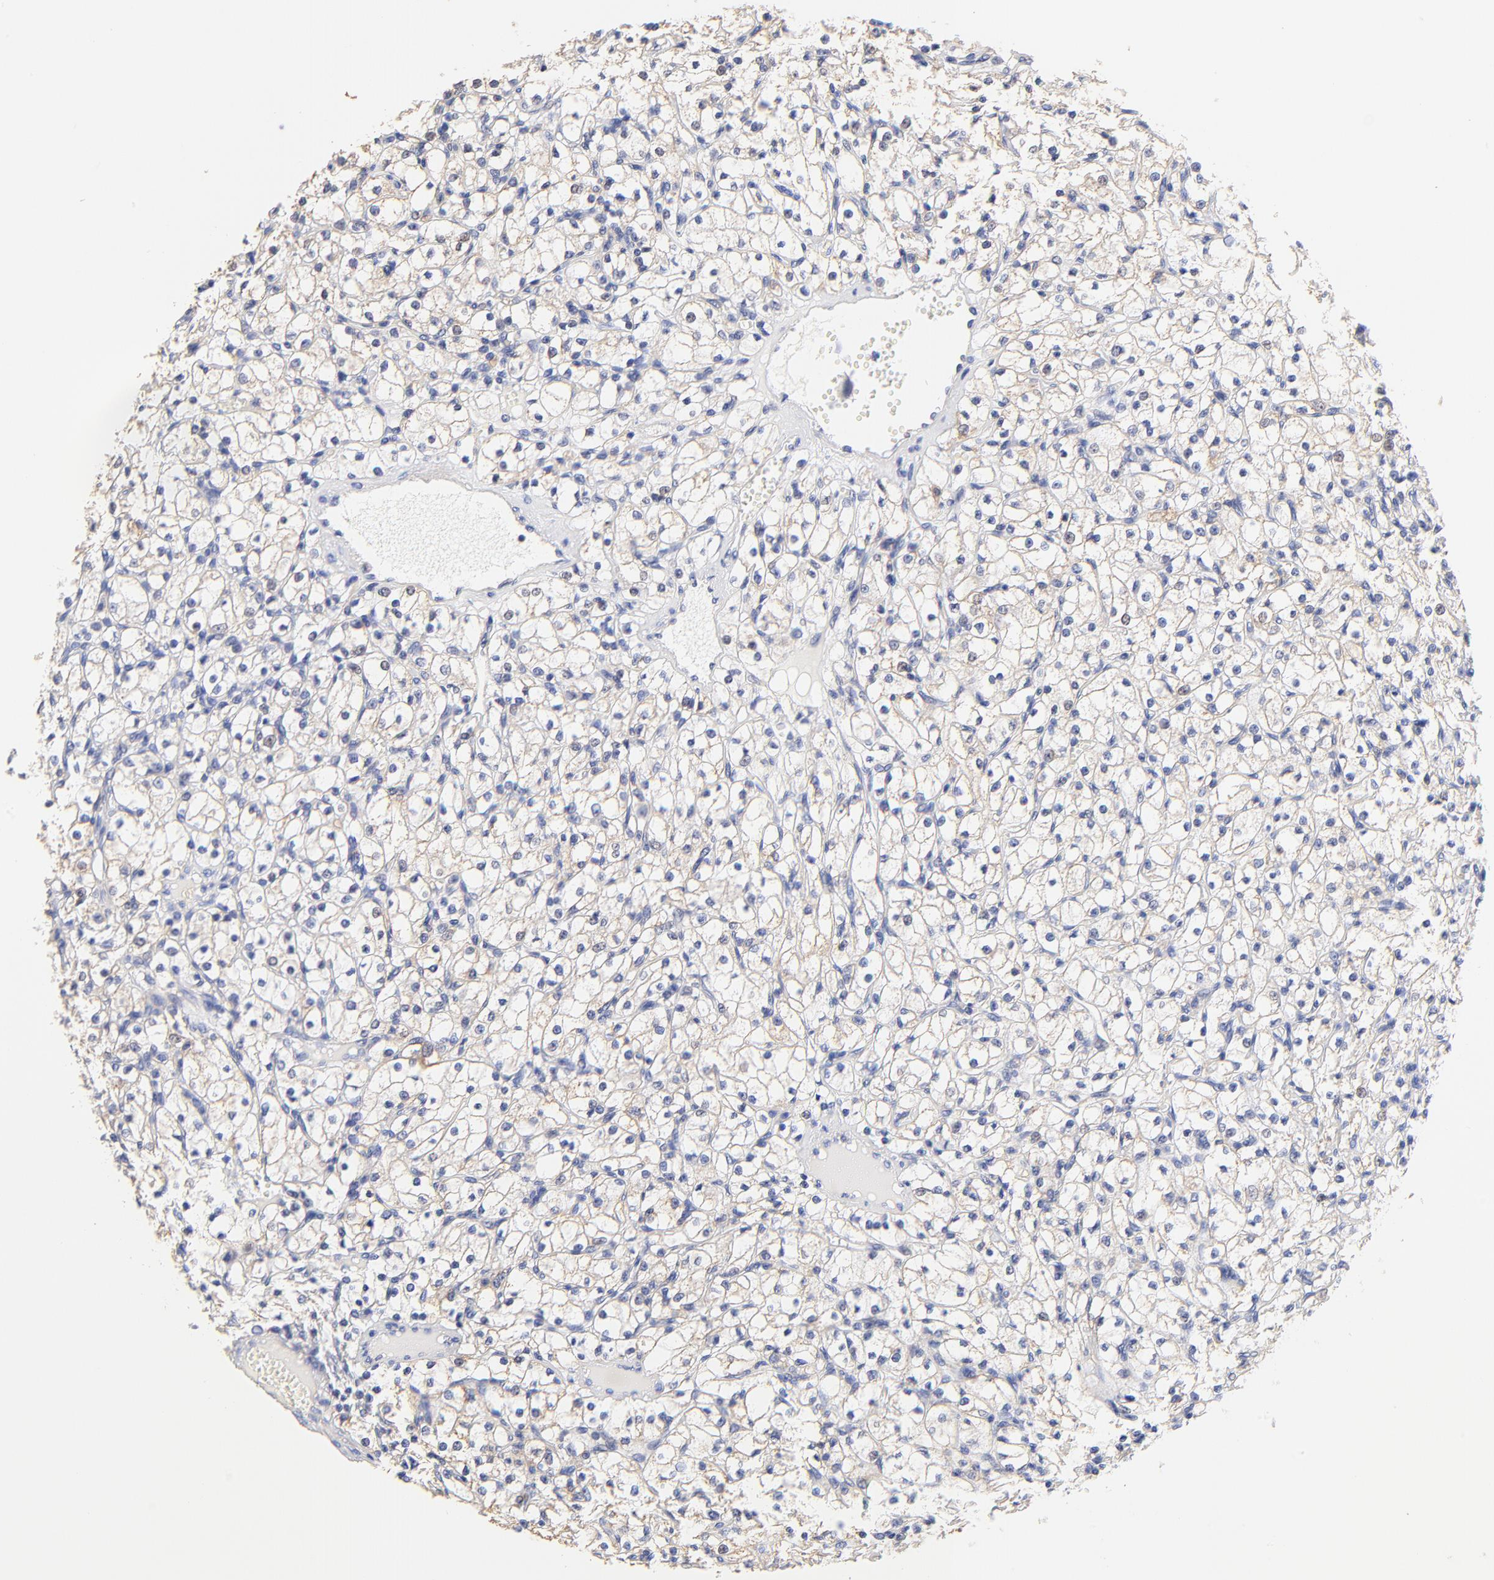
{"staining": {"intensity": "negative", "quantity": "none", "location": "none"}, "tissue": "renal cancer", "cell_type": "Tumor cells", "image_type": "cancer", "snomed": [{"axis": "morphology", "description": "Adenocarcinoma, NOS"}, {"axis": "topography", "description": "Kidney"}], "caption": "This is an immunohistochemistry (IHC) micrograph of human renal adenocarcinoma. There is no positivity in tumor cells.", "gene": "PTK7", "patient": {"sex": "male", "age": 61}}